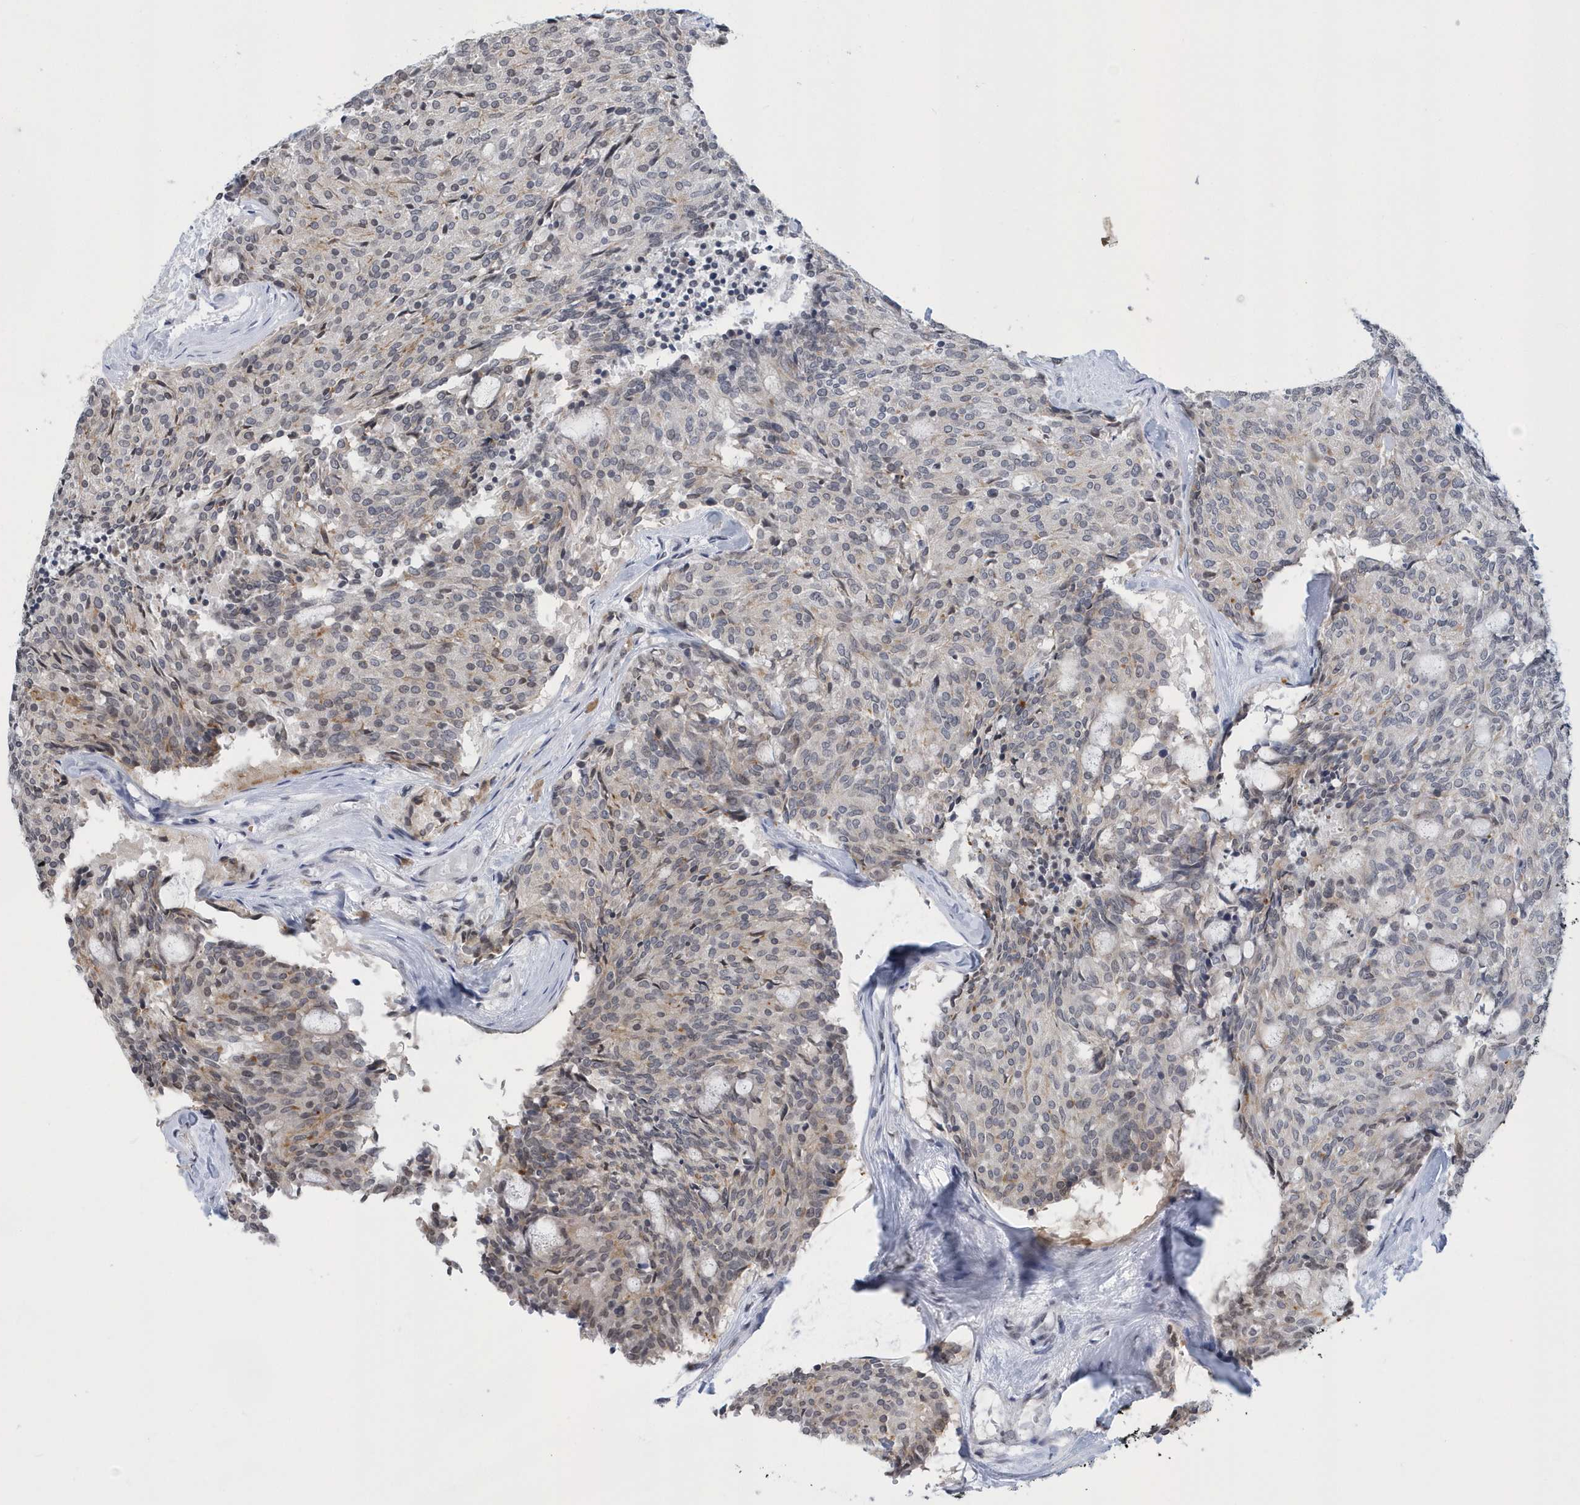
{"staining": {"intensity": "weak", "quantity": "<25%", "location": "nuclear"}, "tissue": "carcinoid", "cell_type": "Tumor cells", "image_type": "cancer", "snomed": [{"axis": "morphology", "description": "Carcinoid, malignant, NOS"}, {"axis": "topography", "description": "Pancreas"}], "caption": "The micrograph demonstrates no staining of tumor cells in malignant carcinoid.", "gene": "VWA5B2", "patient": {"sex": "female", "age": 54}}